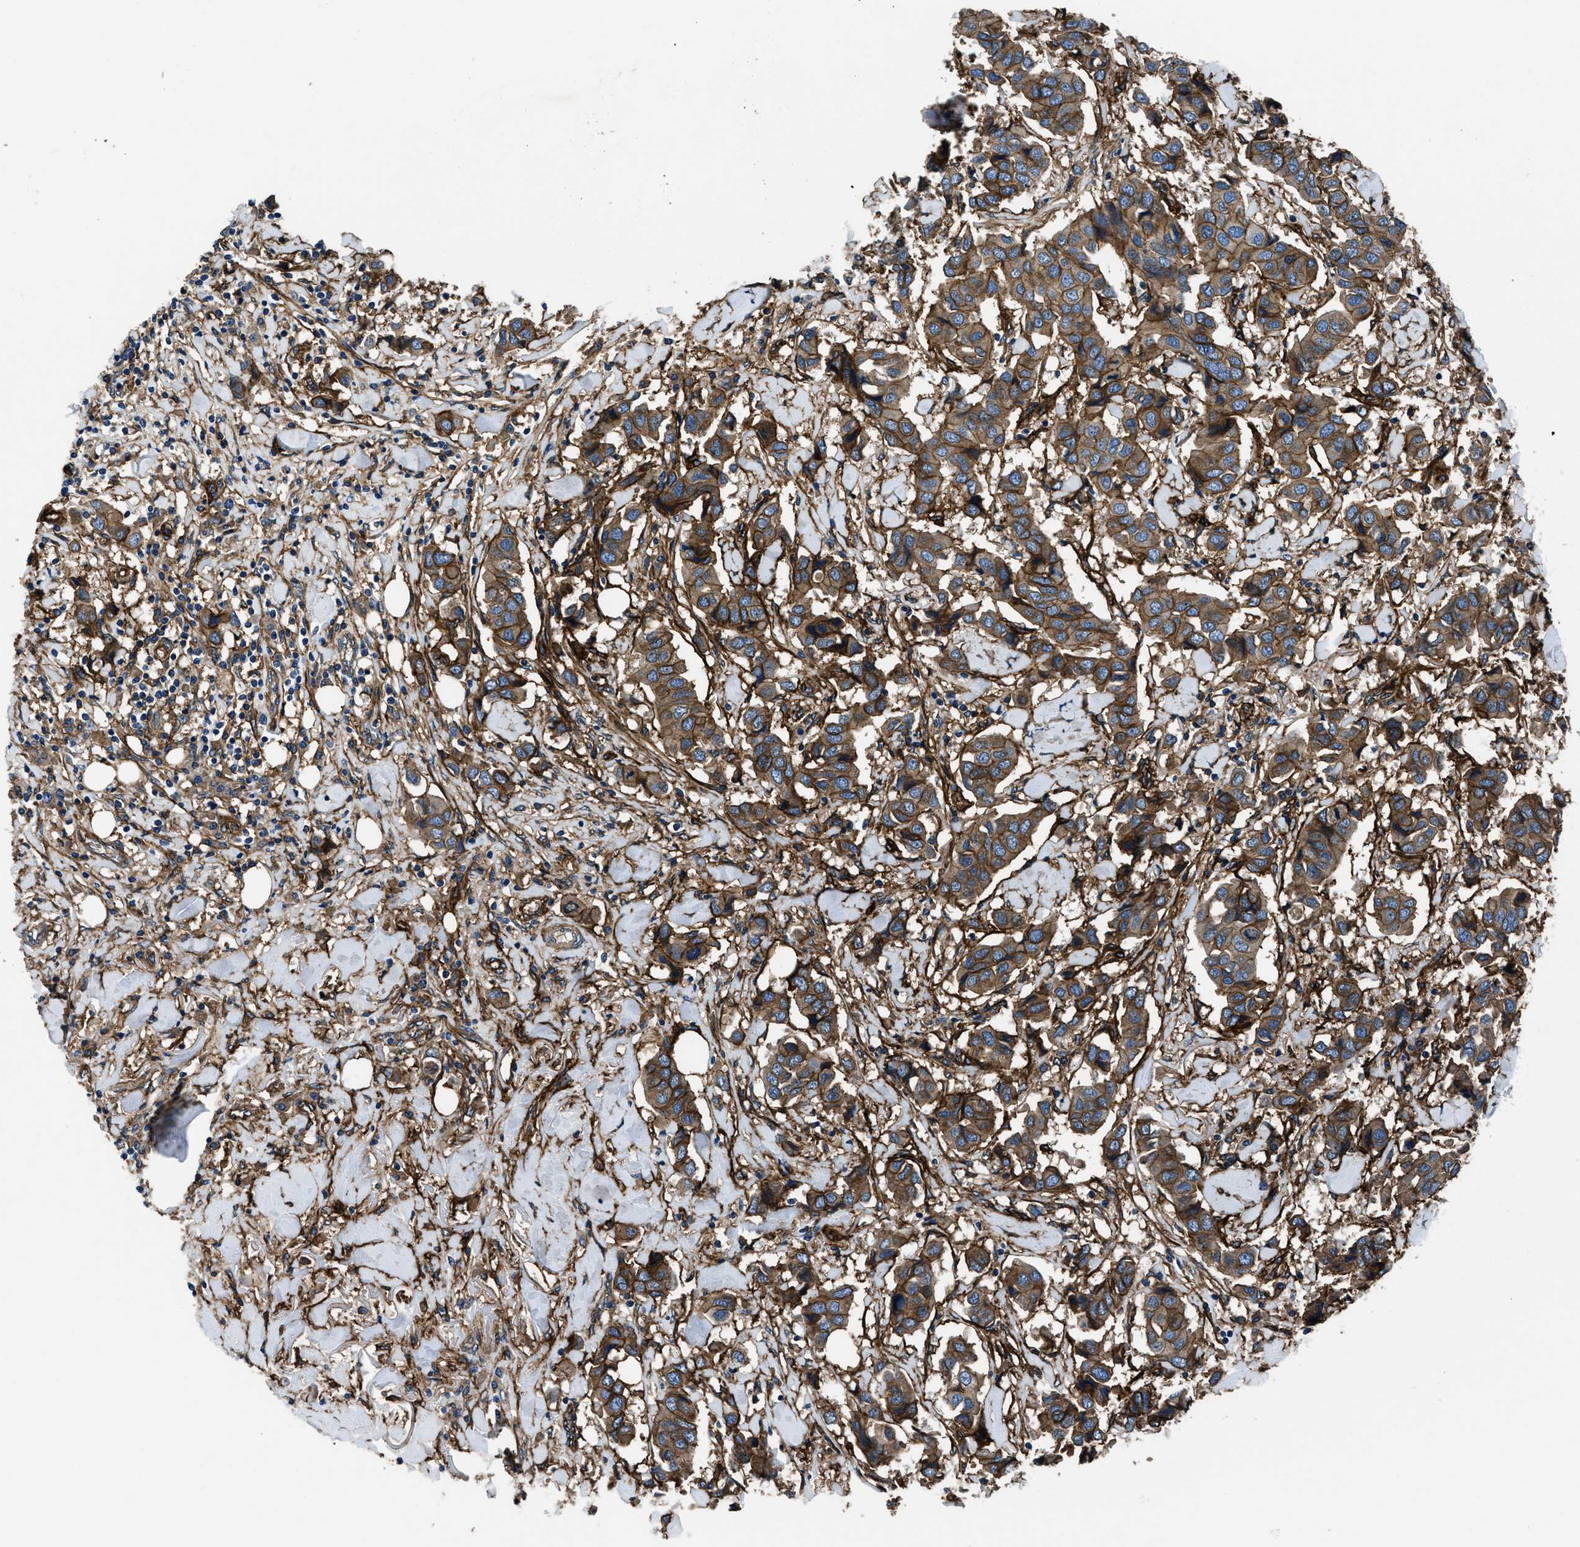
{"staining": {"intensity": "moderate", "quantity": ">75%", "location": "cytoplasmic/membranous"}, "tissue": "breast cancer", "cell_type": "Tumor cells", "image_type": "cancer", "snomed": [{"axis": "morphology", "description": "Duct carcinoma"}, {"axis": "topography", "description": "Breast"}], "caption": "Immunohistochemical staining of invasive ductal carcinoma (breast) displays medium levels of moderate cytoplasmic/membranous positivity in approximately >75% of tumor cells.", "gene": "CD276", "patient": {"sex": "female", "age": 80}}